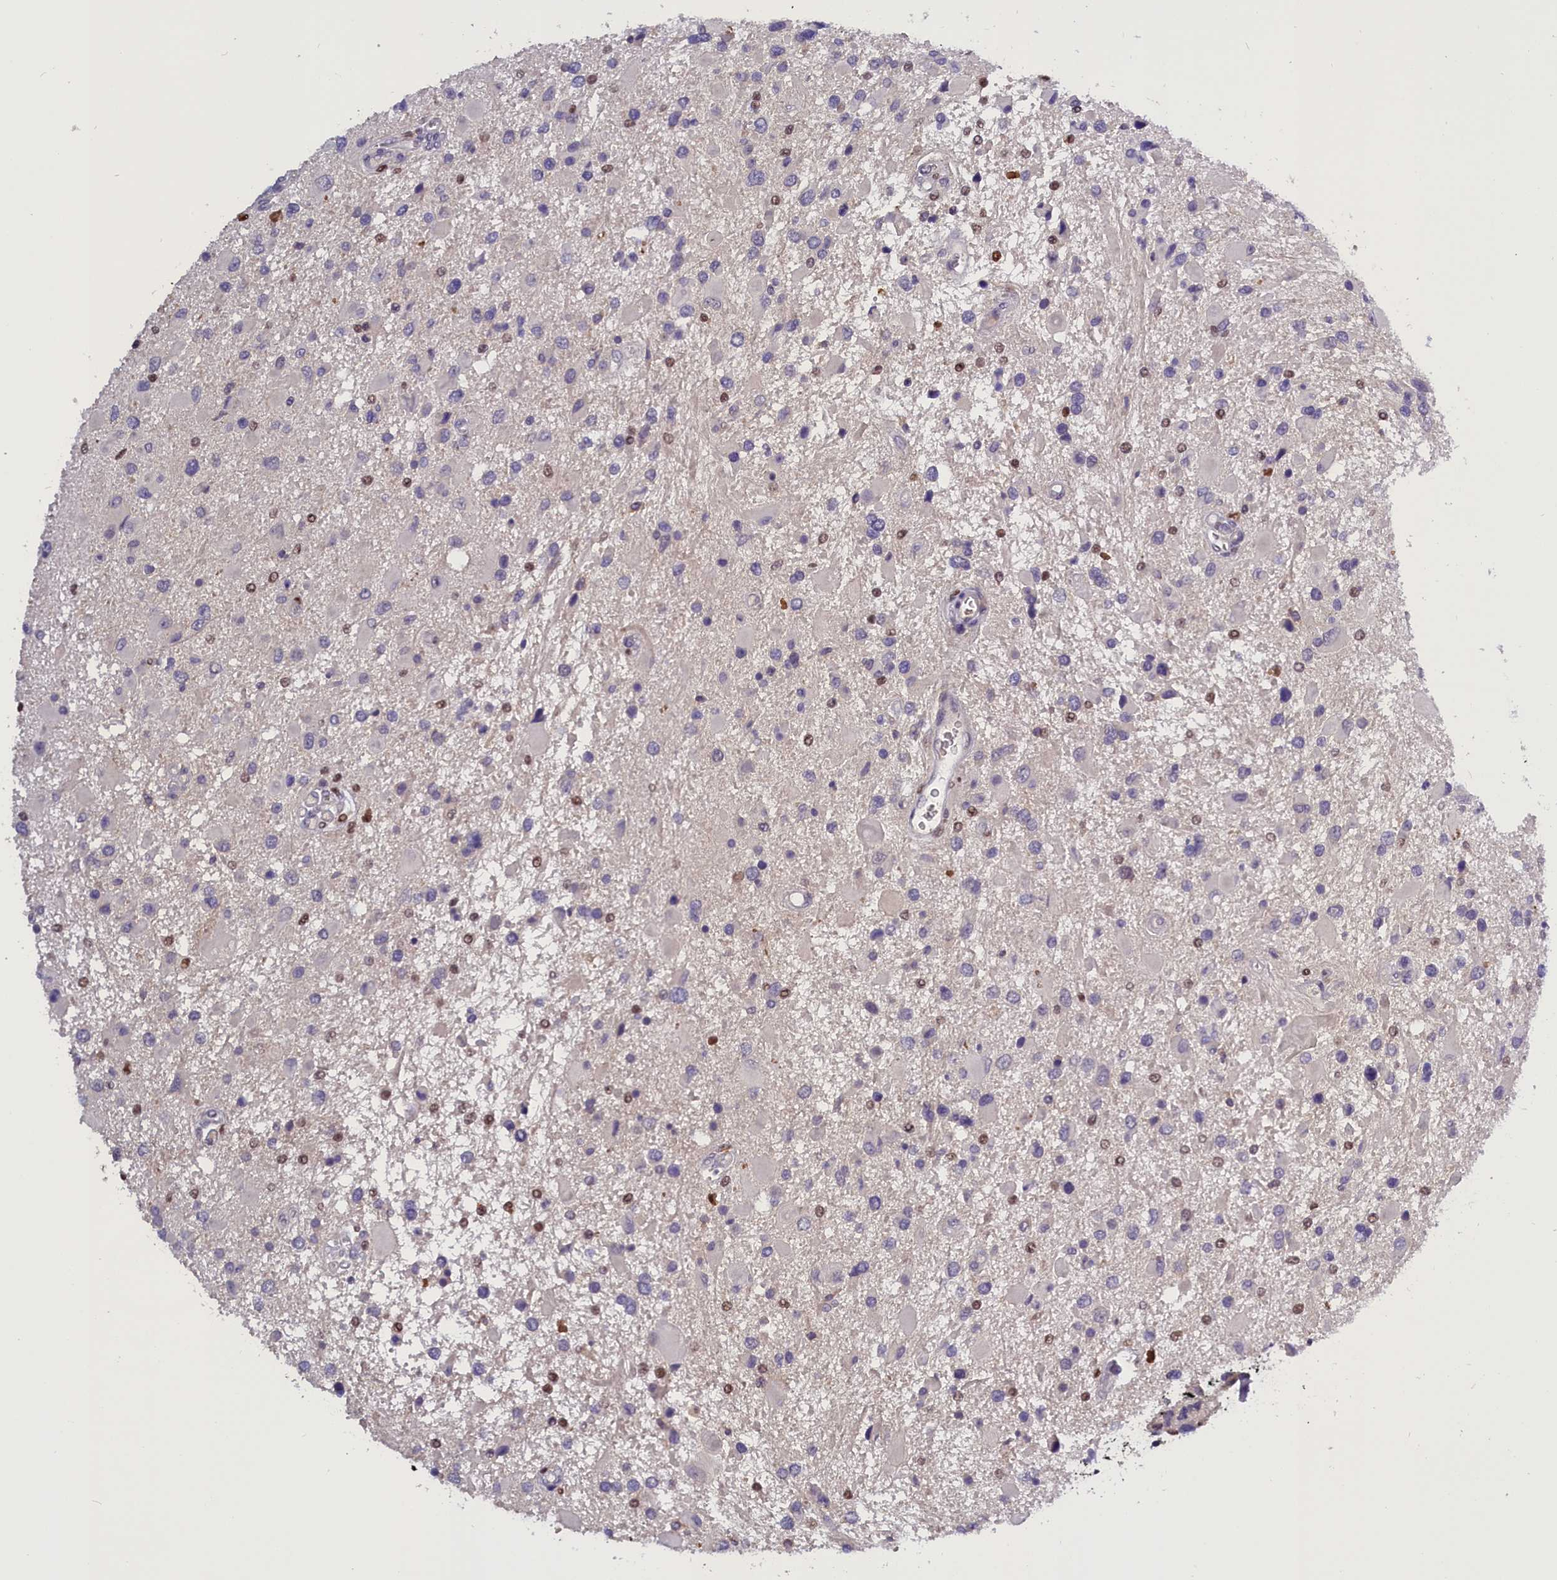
{"staining": {"intensity": "negative", "quantity": "none", "location": "none"}, "tissue": "glioma", "cell_type": "Tumor cells", "image_type": "cancer", "snomed": [{"axis": "morphology", "description": "Glioma, malignant, High grade"}, {"axis": "topography", "description": "Brain"}], "caption": "Human glioma stained for a protein using IHC exhibits no expression in tumor cells.", "gene": "BTBD9", "patient": {"sex": "male", "age": 53}}